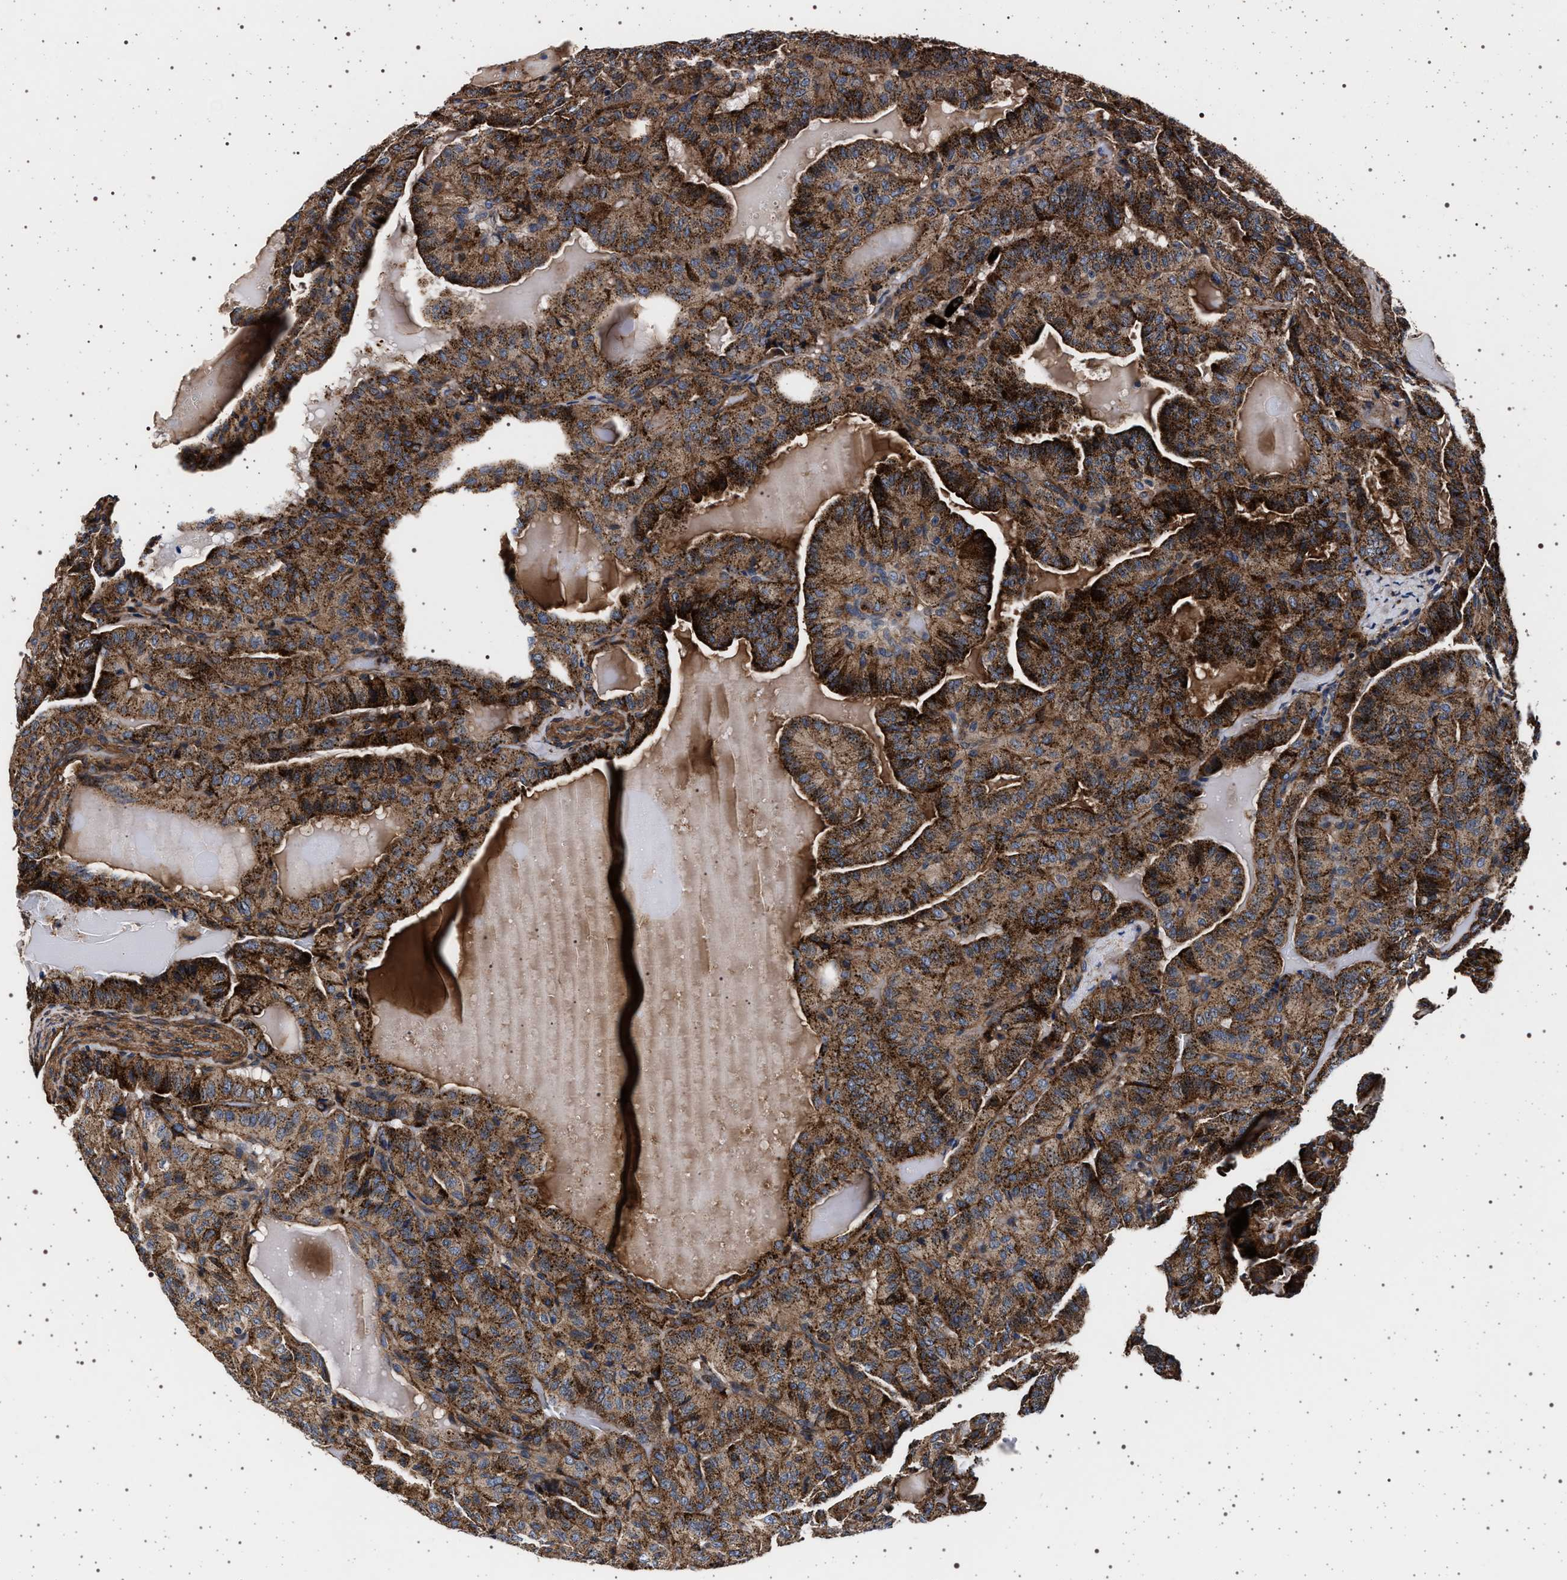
{"staining": {"intensity": "strong", "quantity": ">75%", "location": "cytoplasmic/membranous"}, "tissue": "thyroid cancer", "cell_type": "Tumor cells", "image_type": "cancer", "snomed": [{"axis": "morphology", "description": "Papillary adenocarcinoma, NOS"}, {"axis": "topography", "description": "Thyroid gland"}], "caption": "Immunohistochemistry staining of thyroid papillary adenocarcinoma, which demonstrates high levels of strong cytoplasmic/membranous positivity in approximately >75% of tumor cells indicating strong cytoplasmic/membranous protein staining. The staining was performed using DAB (3,3'-diaminobenzidine) (brown) for protein detection and nuclei were counterstained in hematoxylin (blue).", "gene": "KCNK6", "patient": {"sex": "male", "age": 77}}